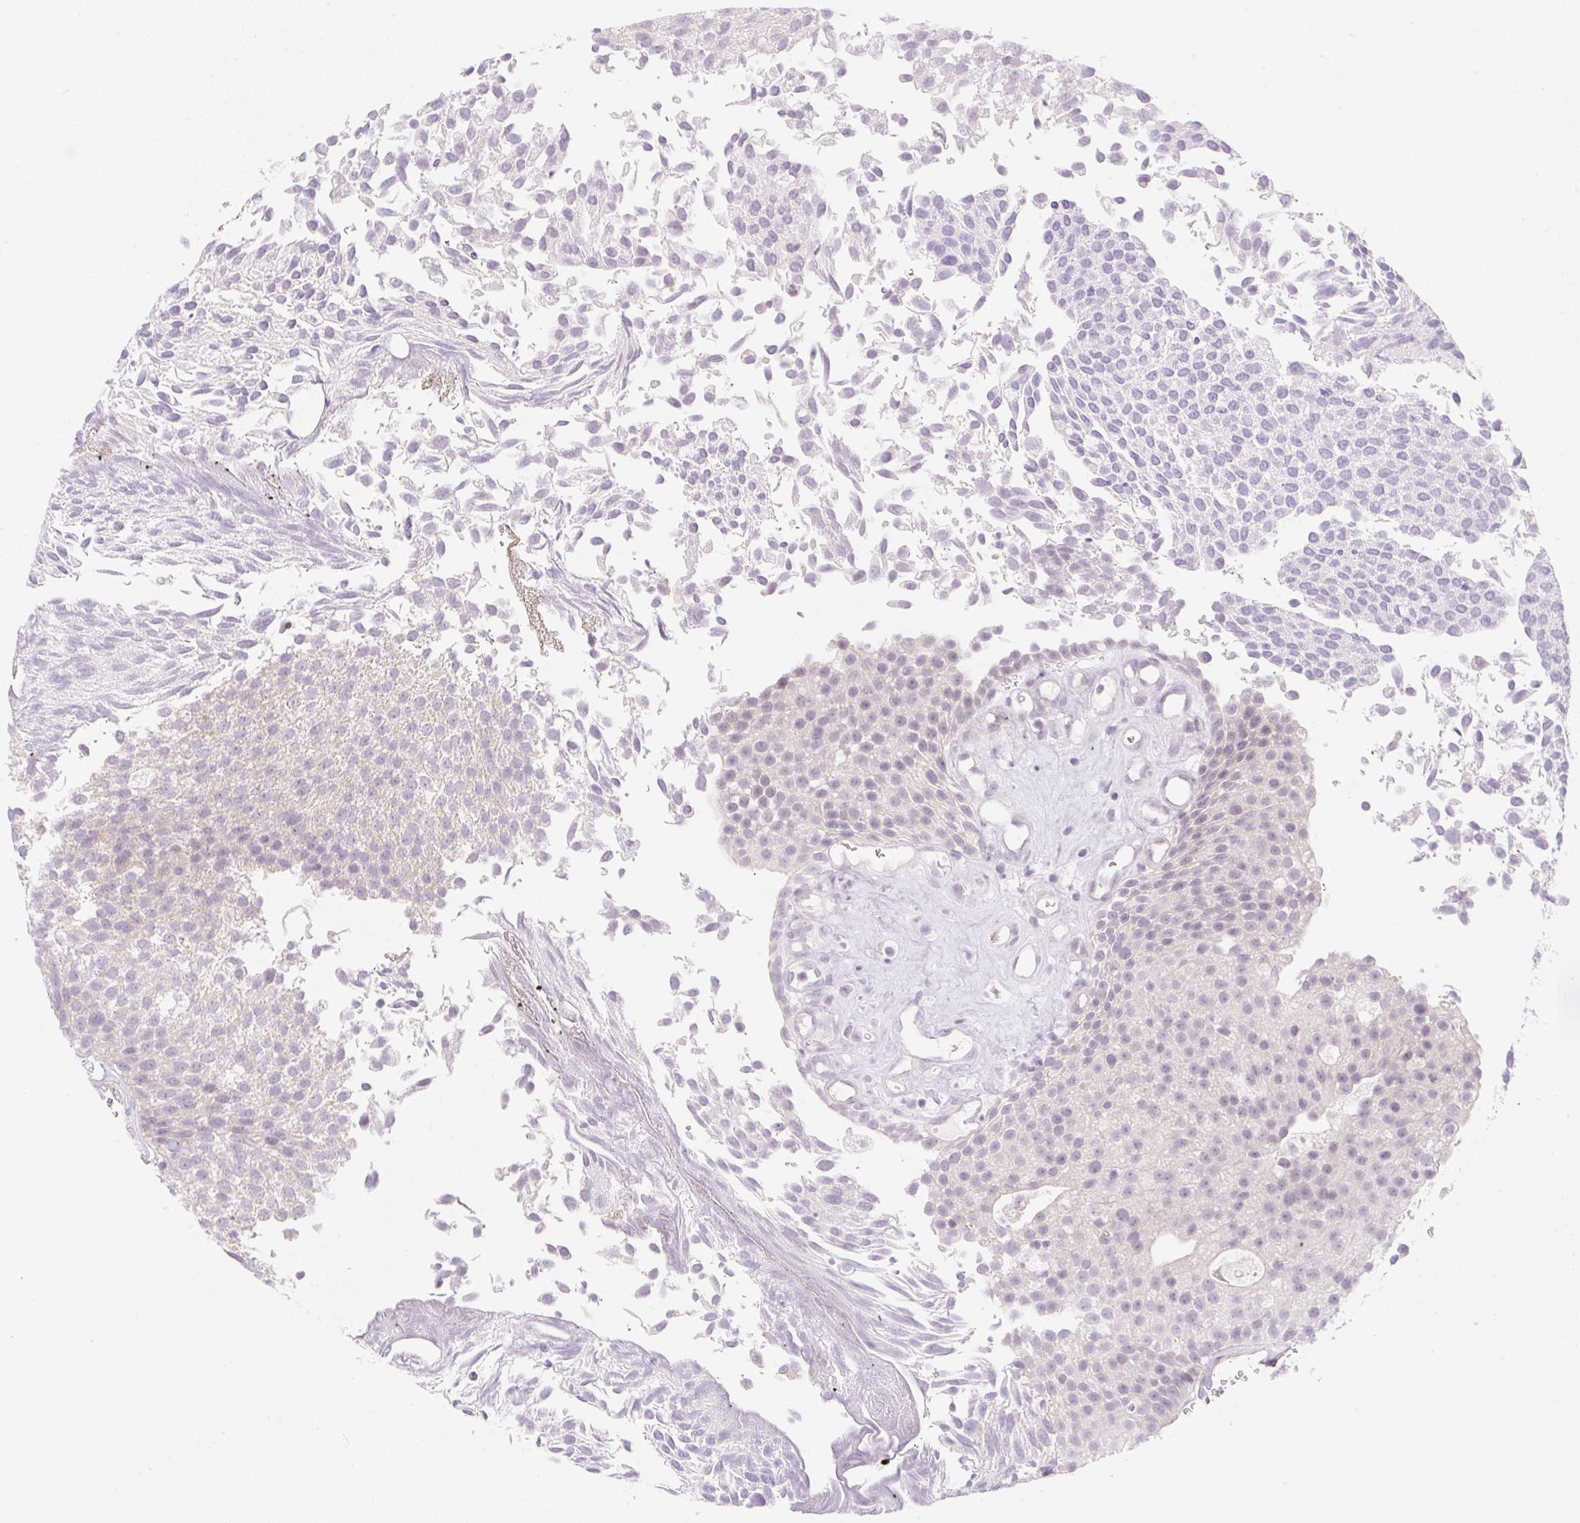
{"staining": {"intensity": "negative", "quantity": "none", "location": "none"}, "tissue": "urothelial cancer", "cell_type": "Tumor cells", "image_type": "cancer", "snomed": [{"axis": "morphology", "description": "Urothelial carcinoma, Low grade"}, {"axis": "topography", "description": "Urinary bladder"}], "caption": "The photomicrograph reveals no staining of tumor cells in urothelial cancer.", "gene": "CASKIN1", "patient": {"sex": "female", "age": 79}}